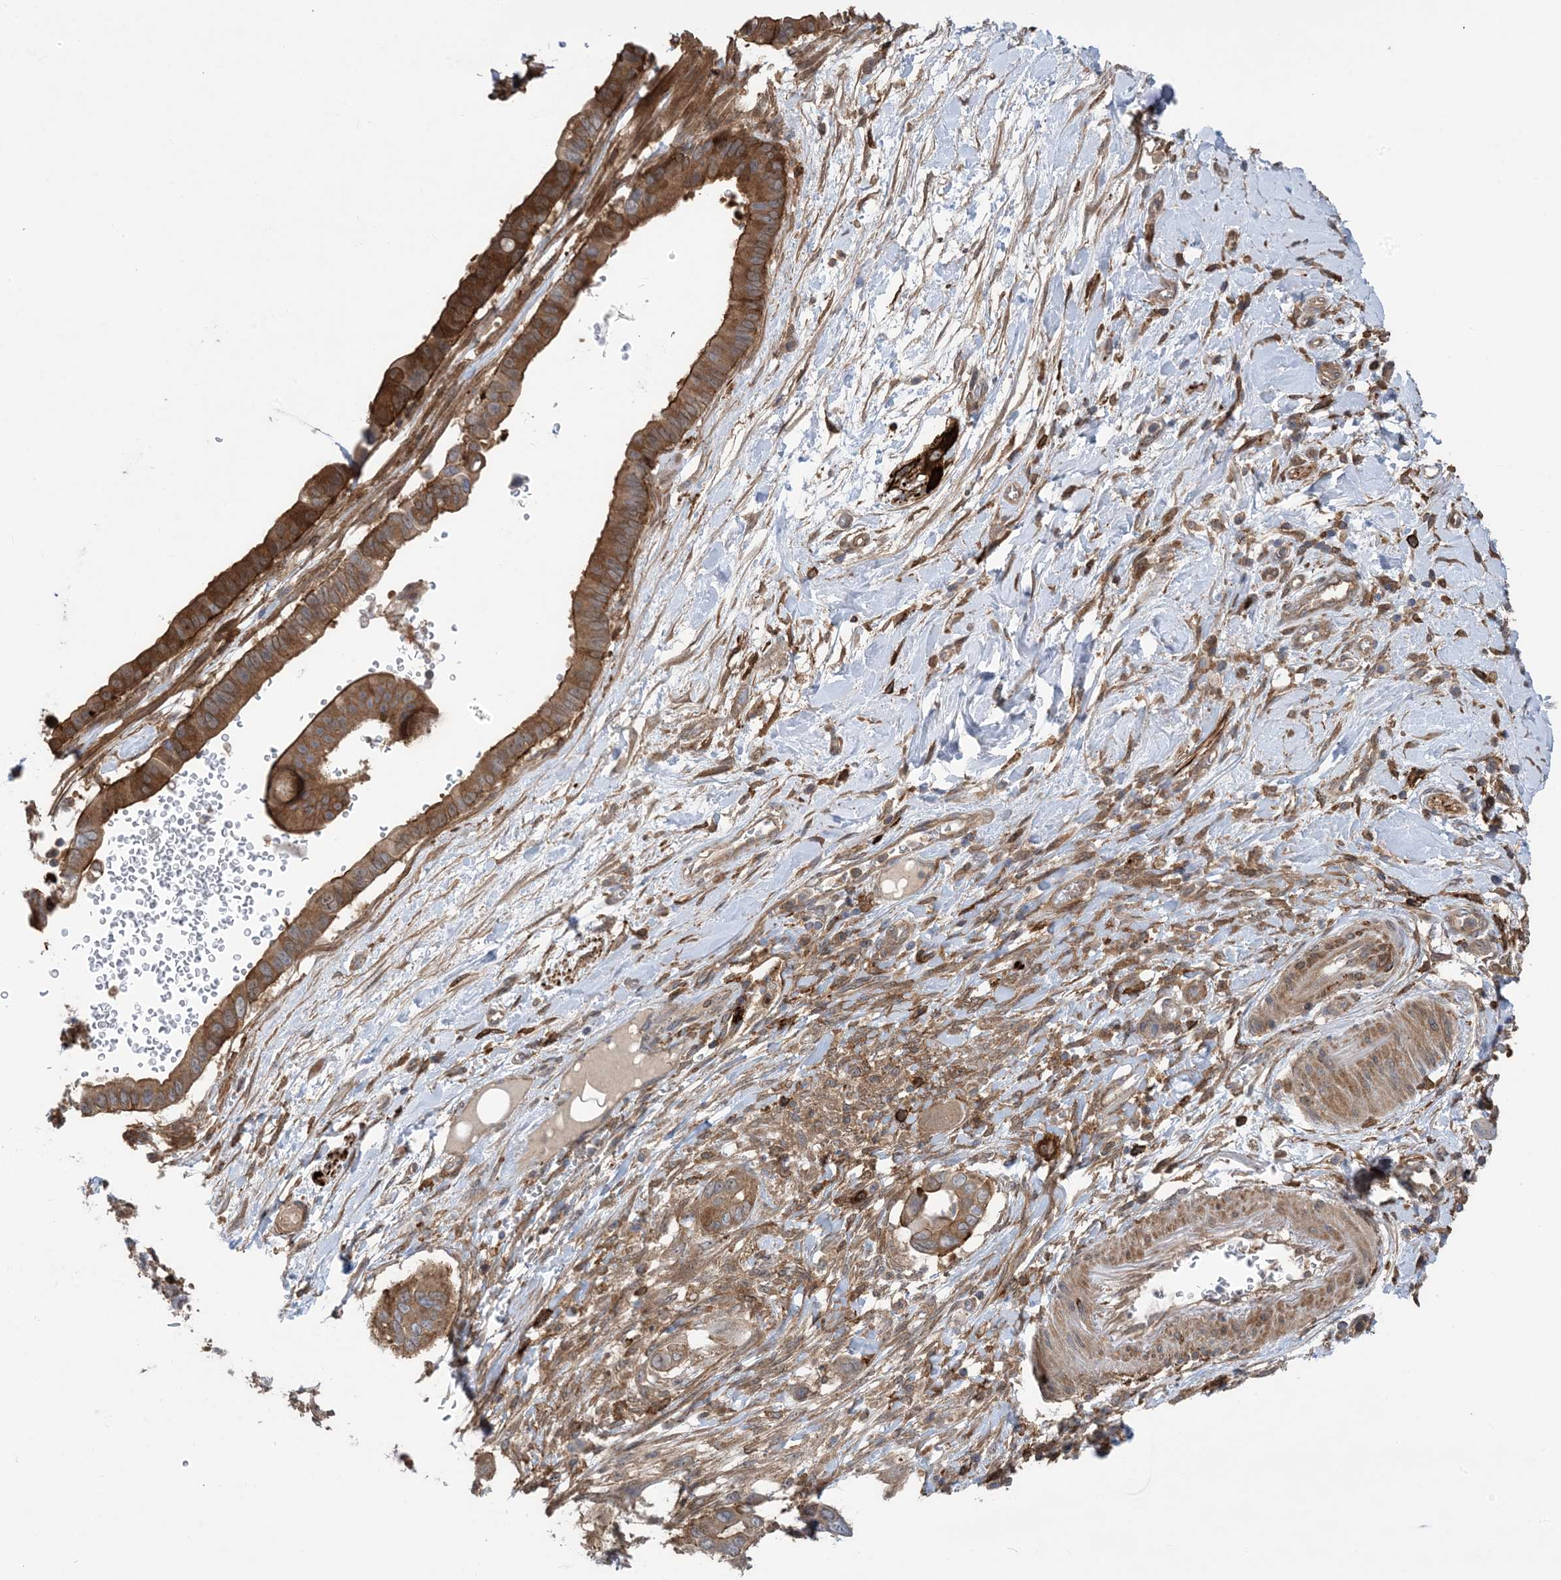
{"staining": {"intensity": "moderate", "quantity": "25%-75%", "location": "cytoplasmic/membranous"}, "tissue": "pancreatic cancer", "cell_type": "Tumor cells", "image_type": "cancer", "snomed": [{"axis": "morphology", "description": "Adenocarcinoma, NOS"}, {"axis": "topography", "description": "Pancreas"}], "caption": "Protein positivity by immunohistochemistry (IHC) shows moderate cytoplasmic/membranous staining in approximately 25%-75% of tumor cells in adenocarcinoma (pancreatic).", "gene": "HS1BP3", "patient": {"sex": "male", "age": 68}}